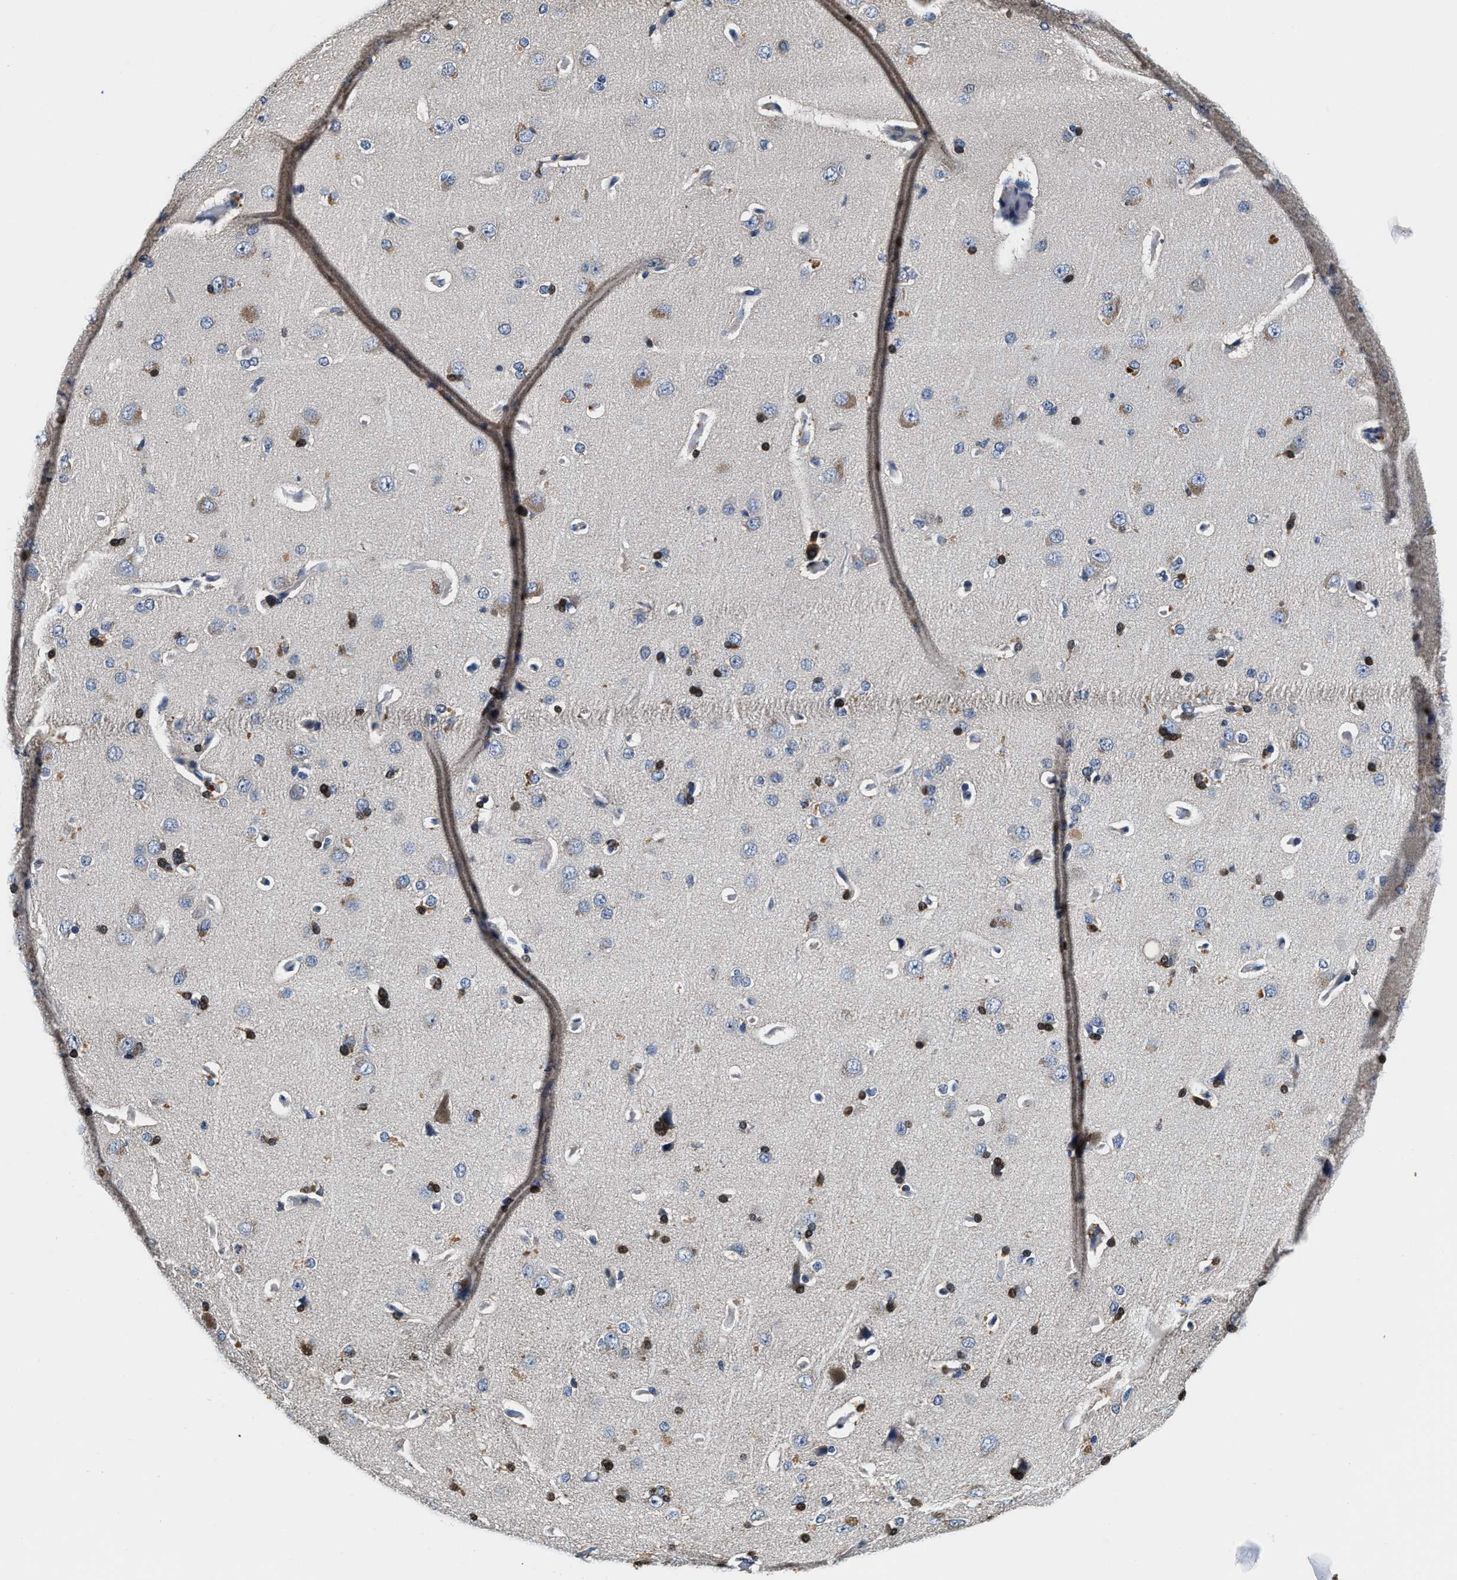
{"staining": {"intensity": "negative", "quantity": "none", "location": "none"}, "tissue": "cerebral cortex", "cell_type": "Endothelial cells", "image_type": "normal", "snomed": [{"axis": "morphology", "description": "Normal tissue, NOS"}, {"axis": "topography", "description": "Cerebral cortex"}], "caption": "Endothelial cells show no significant staining in unremarkable cerebral cortex. (DAB (3,3'-diaminobenzidine) immunohistochemistry visualized using brightfield microscopy, high magnification).", "gene": "ANKIB1", "patient": {"sex": "male", "age": 62}}